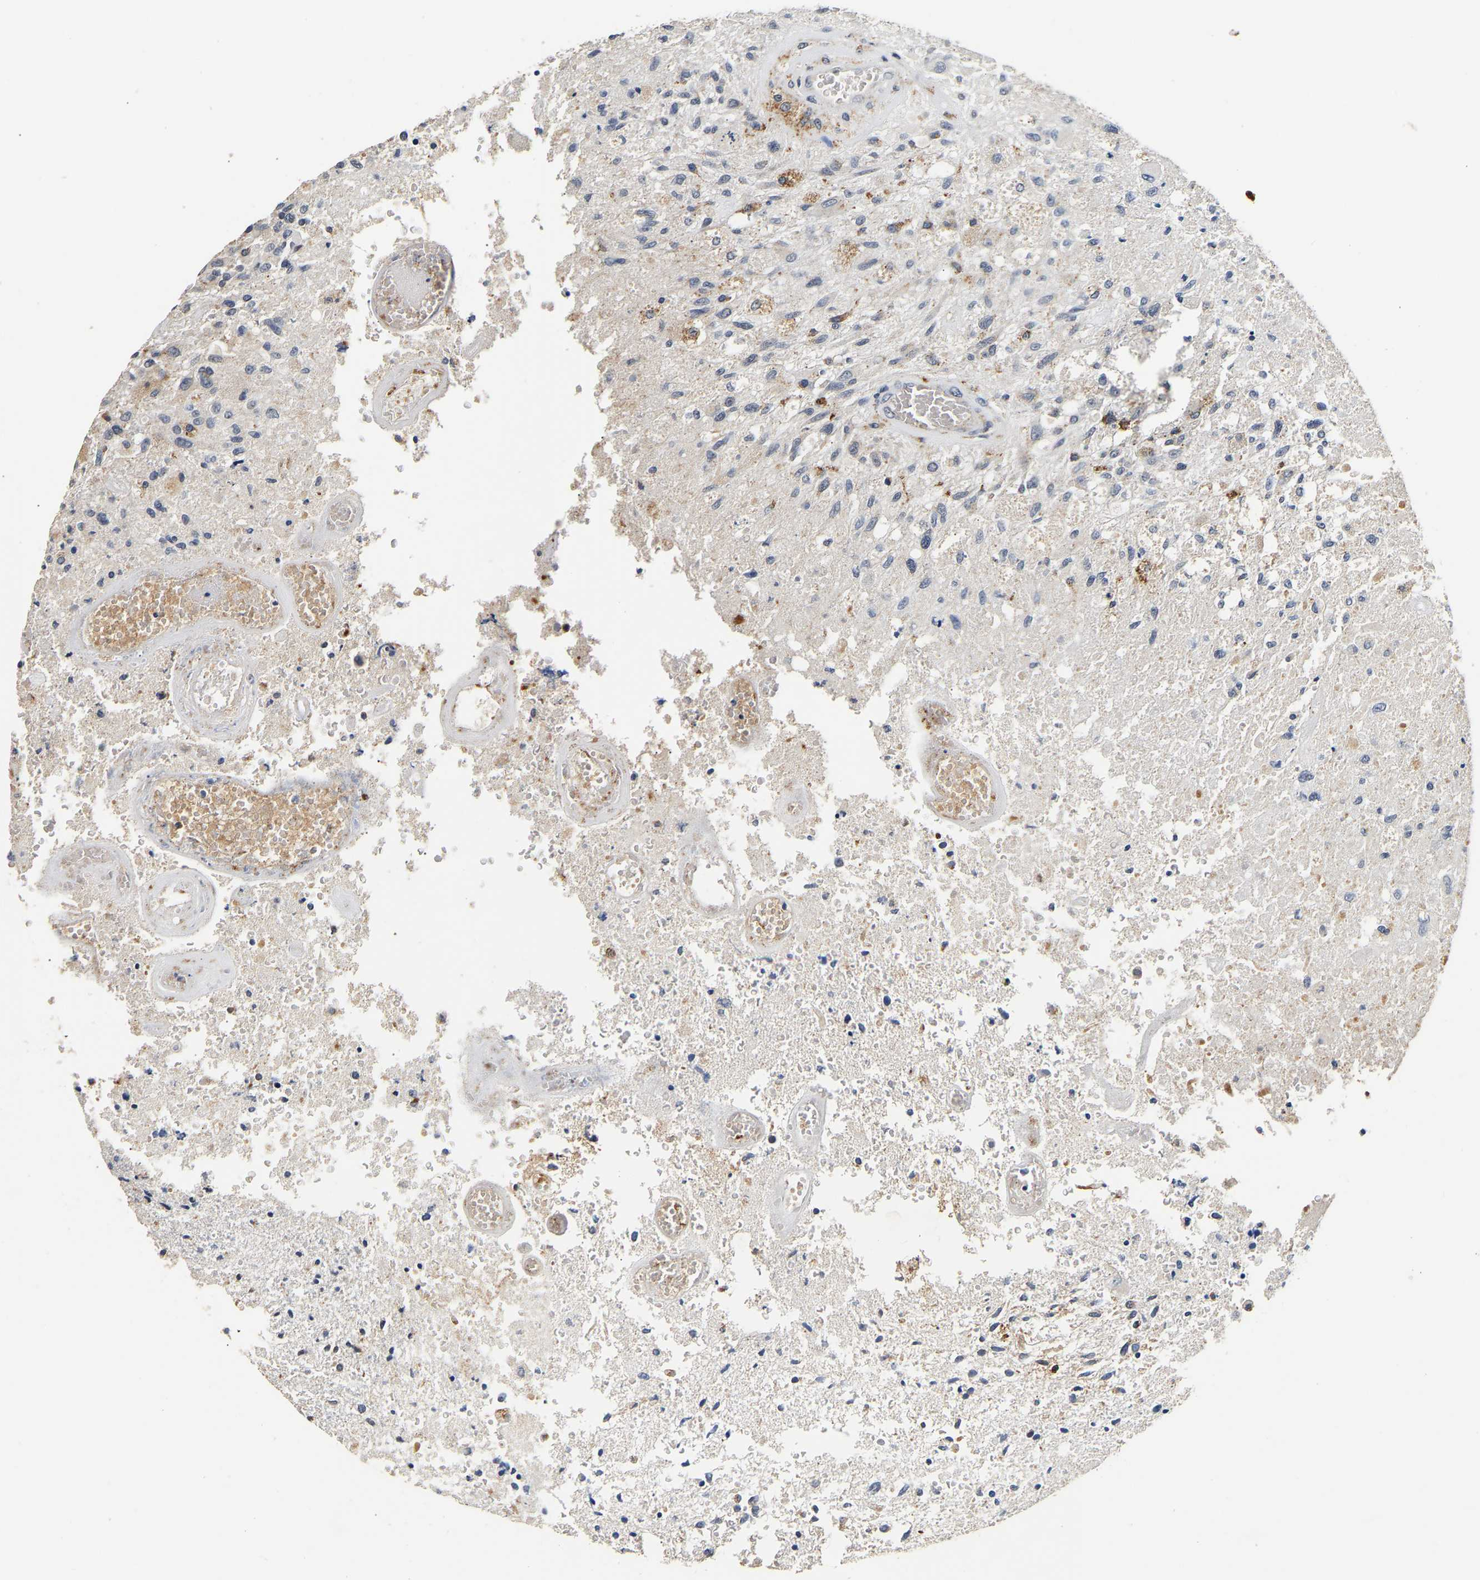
{"staining": {"intensity": "weak", "quantity": "<25%", "location": "cytoplasmic/membranous"}, "tissue": "glioma", "cell_type": "Tumor cells", "image_type": "cancer", "snomed": [{"axis": "morphology", "description": "Normal tissue, NOS"}, {"axis": "morphology", "description": "Glioma, malignant, High grade"}, {"axis": "topography", "description": "Cerebral cortex"}], "caption": "Immunohistochemical staining of human malignant glioma (high-grade) exhibits no significant positivity in tumor cells.", "gene": "SMU1", "patient": {"sex": "male", "age": 77}}